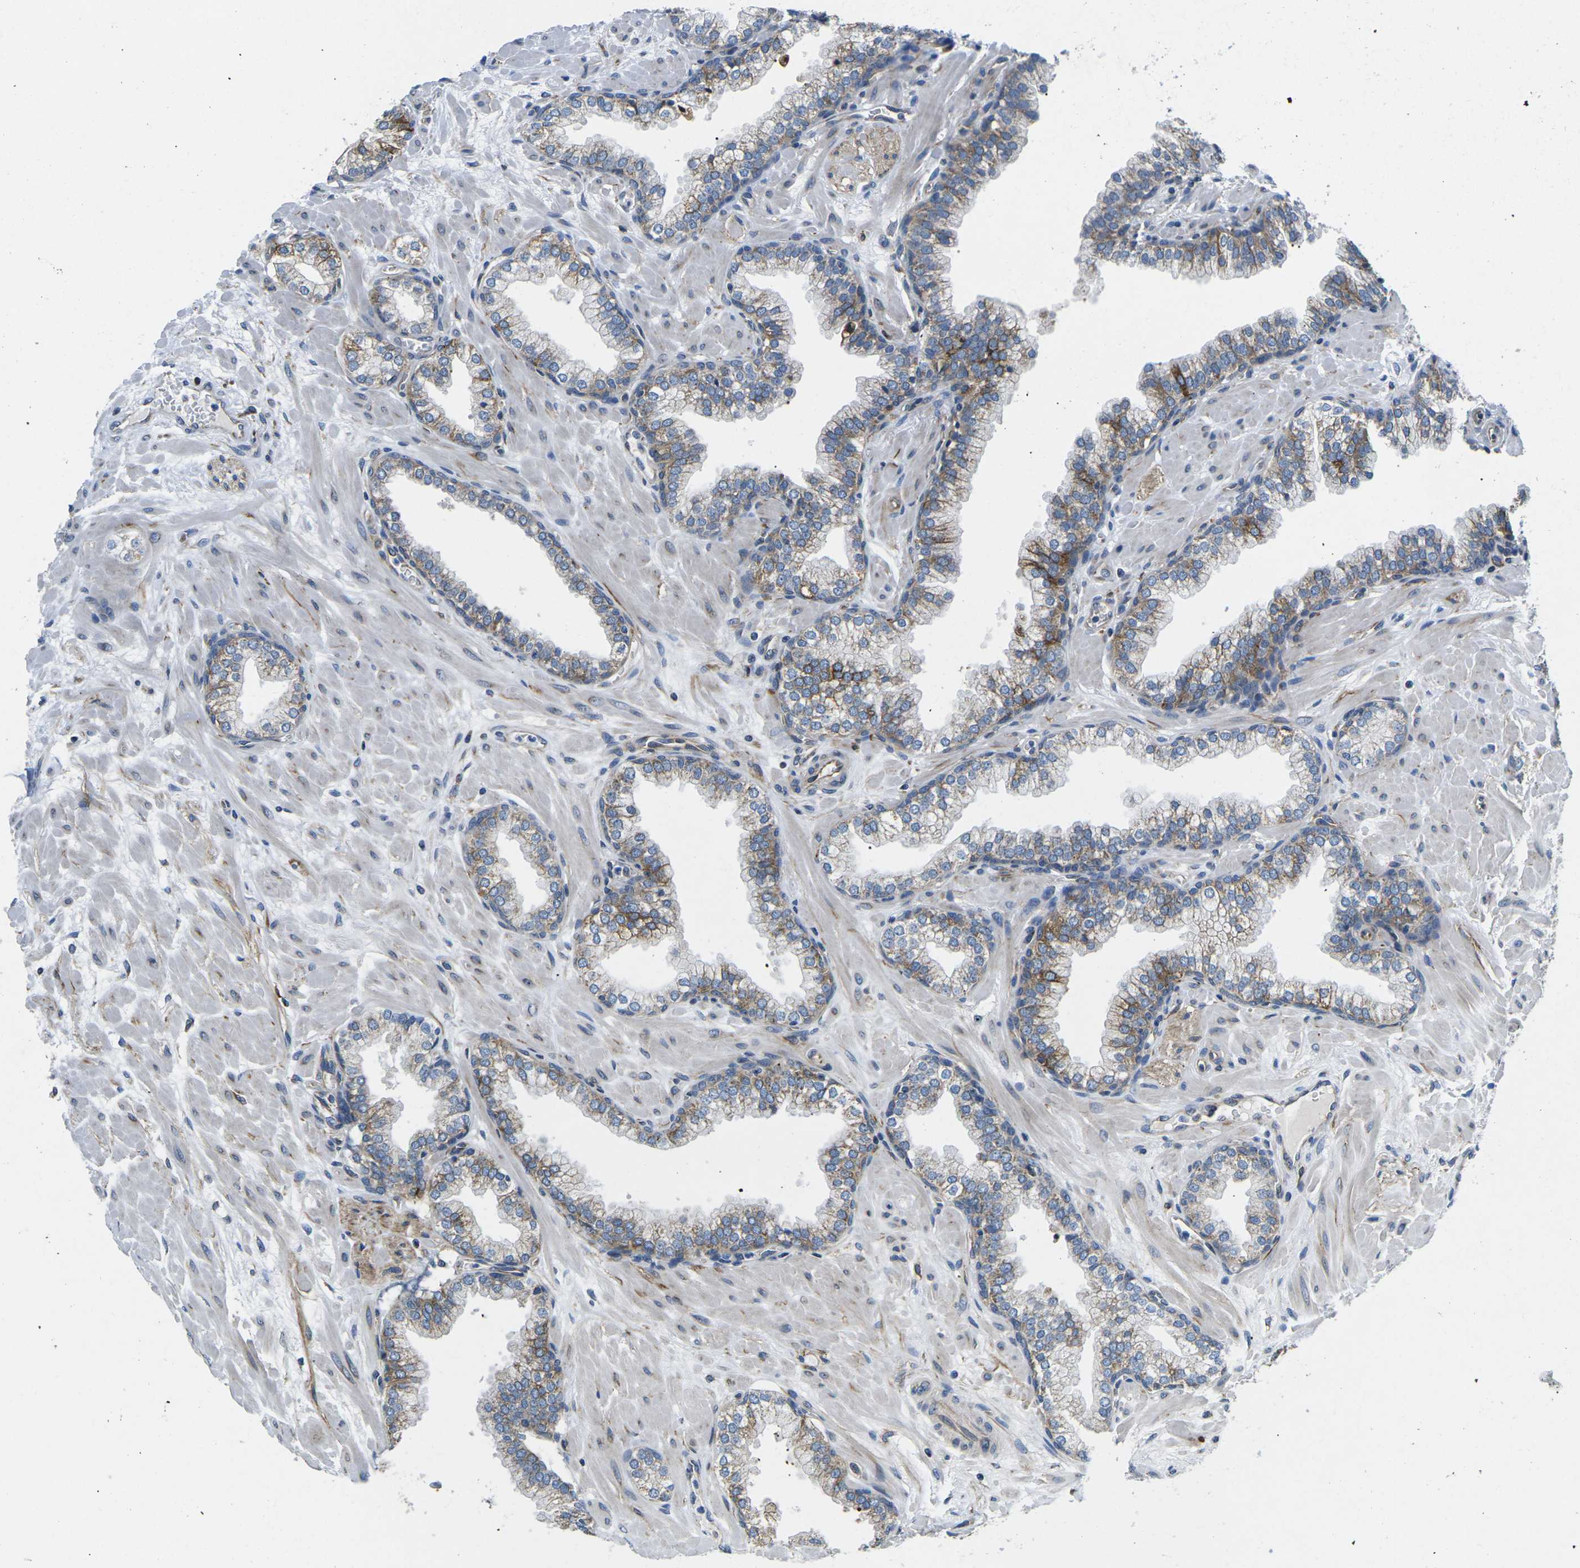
{"staining": {"intensity": "moderate", "quantity": "25%-75%", "location": "cytoplasmic/membranous"}, "tissue": "prostate", "cell_type": "Glandular cells", "image_type": "normal", "snomed": [{"axis": "morphology", "description": "Normal tissue, NOS"}, {"axis": "morphology", "description": "Urothelial carcinoma, Low grade"}, {"axis": "topography", "description": "Urinary bladder"}, {"axis": "topography", "description": "Prostate"}], "caption": "This is a photomicrograph of immunohistochemistry (IHC) staining of normal prostate, which shows moderate positivity in the cytoplasmic/membranous of glandular cells.", "gene": "TMEFF2", "patient": {"sex": "male", "age": 60}}